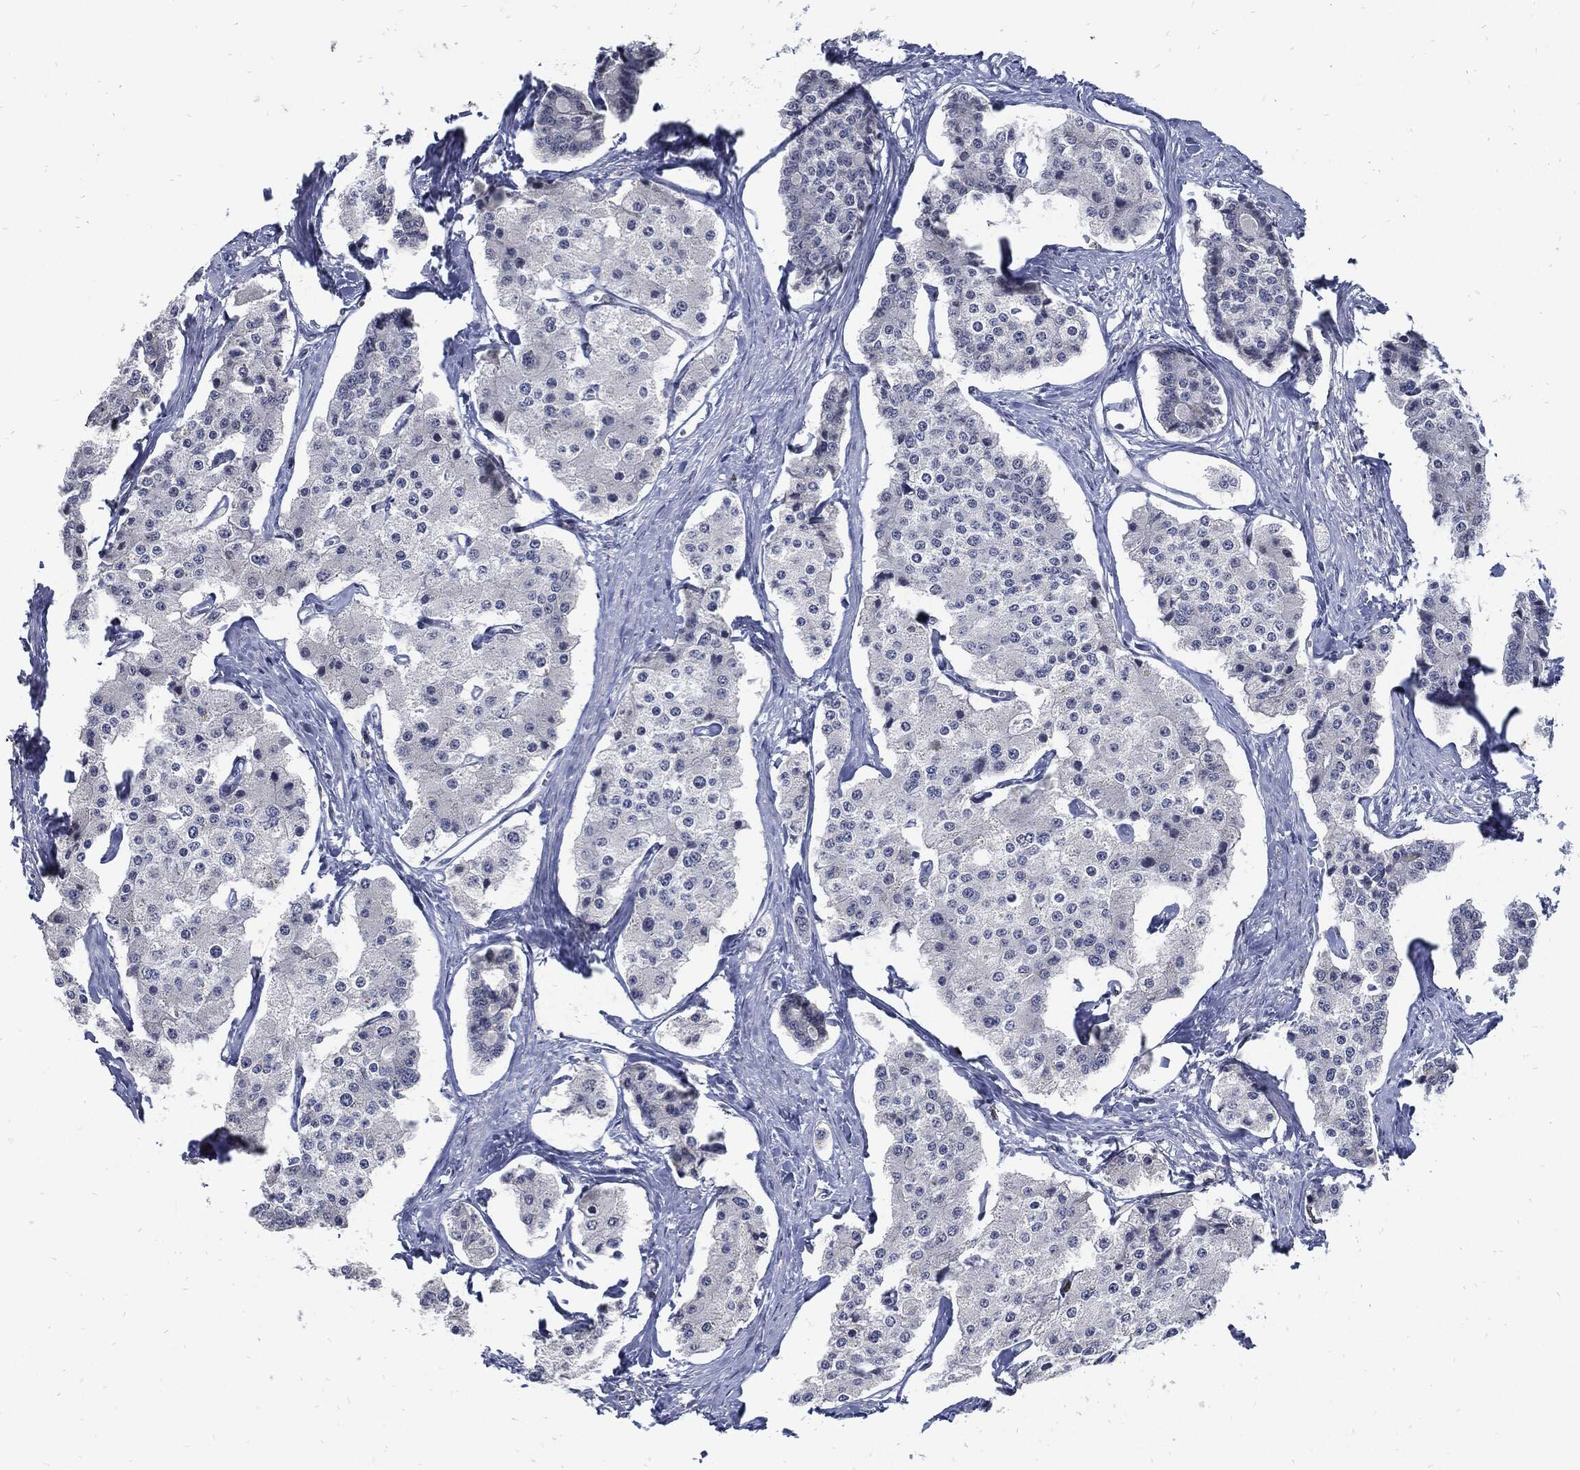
{"staining": {"intensity": "negative", "quantity": "none", "location": "none"}, "tissue": "carcinoid", "cell_type": "Tumor cells", "image_type": "cancer", "snomed": [{"axis": "morphology", "description": "Carcinoid, malignant, NOS"}, {"axis": "topography", "description": "Small intestine"}], "caption": "Image shows no significant protein expression in tumor cells of carcinoid (malignant).", "gene": "NBN", "patient": {"sex": "female", "age": 65}}